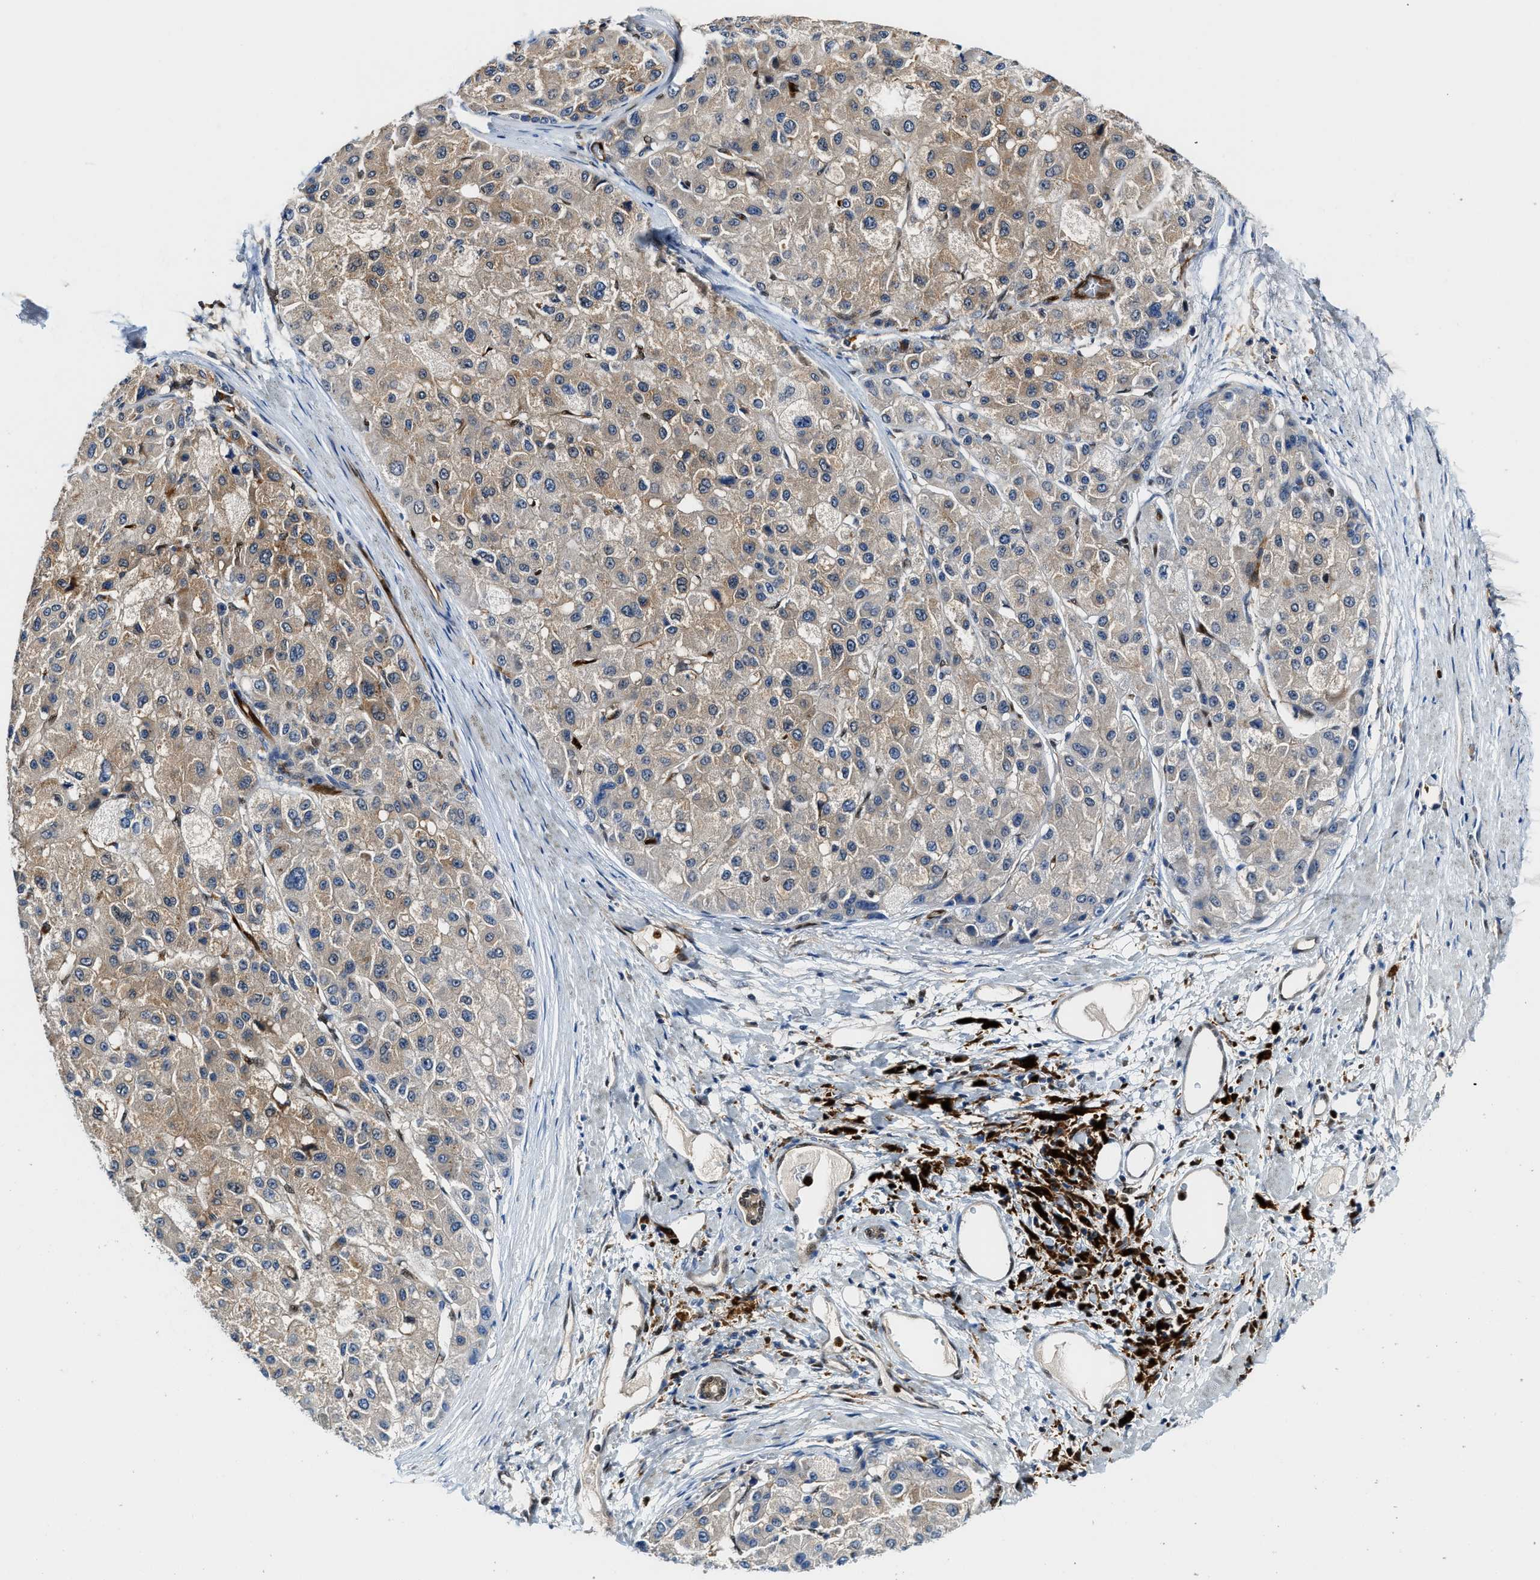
{"staining": {"intensity": "weak", "quantity": "25%-75%", "location": "cytoplasmic/membranous"}, "tissue": "liver cancer", "cell_type": "Tumor cells", "image_type": "cancer", "snomed": [{"axis": "morphology", "description": "Carcinoma, Hepatocellular, NOS"}, {"axis": "topography", "description": "Liver"}], "caption": "About 25%-75% of tumor cells in human liver cancer (hepatocellular carcinoma) display weak cytoplasmic/membranous protein positivity as visualized by brown immunohistochemical staining.", "gene": "LTA4H", "patient": {"sex": "male", "age": 80}}